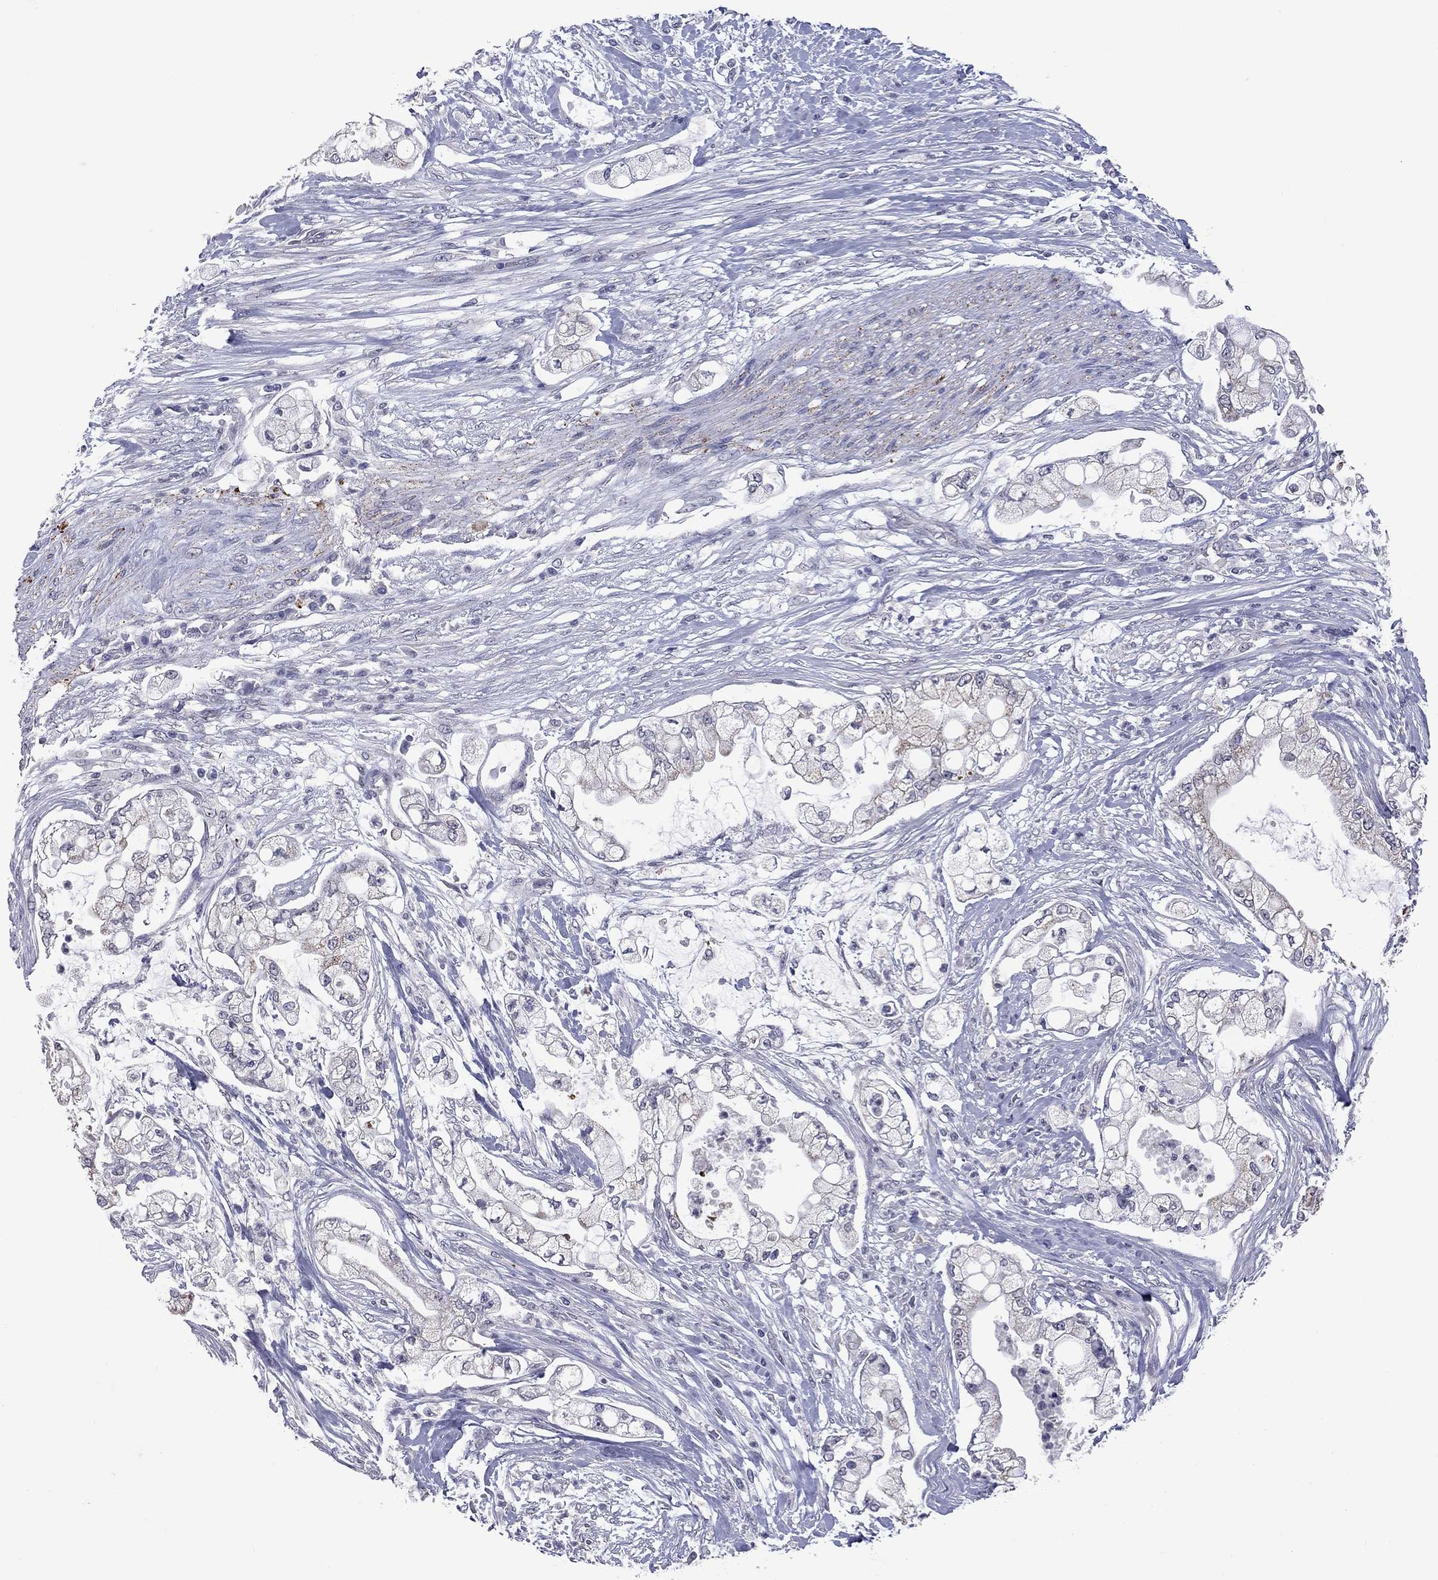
{"staining": {"intensity": "strong", "quantity": "<25%", "location": "cytoplasmic/membranous"}, "tissue": "pancreatic cancer", "cell_type": "Tumor cells", "image_type": "cancer", "snomed": [{"axis": "morphology", "description": "Adenocarcinoma, NOS"}, {"axis": "topography", "description": "Pancreas"}], "caption": "A high-resolution micrograph shows immunohistochemistry (IHC) staining of pancreatic adenocarcinoma, which shows strong cytoplasmic/membranous positivity in about <25% of tumor cells. Using DAB (brown) and hematoxylin (blue) stains, captured at high magnification using brightfield microscopy.", "gene": "SHOC2", "patient": {"sex": "female", "age": 69}}